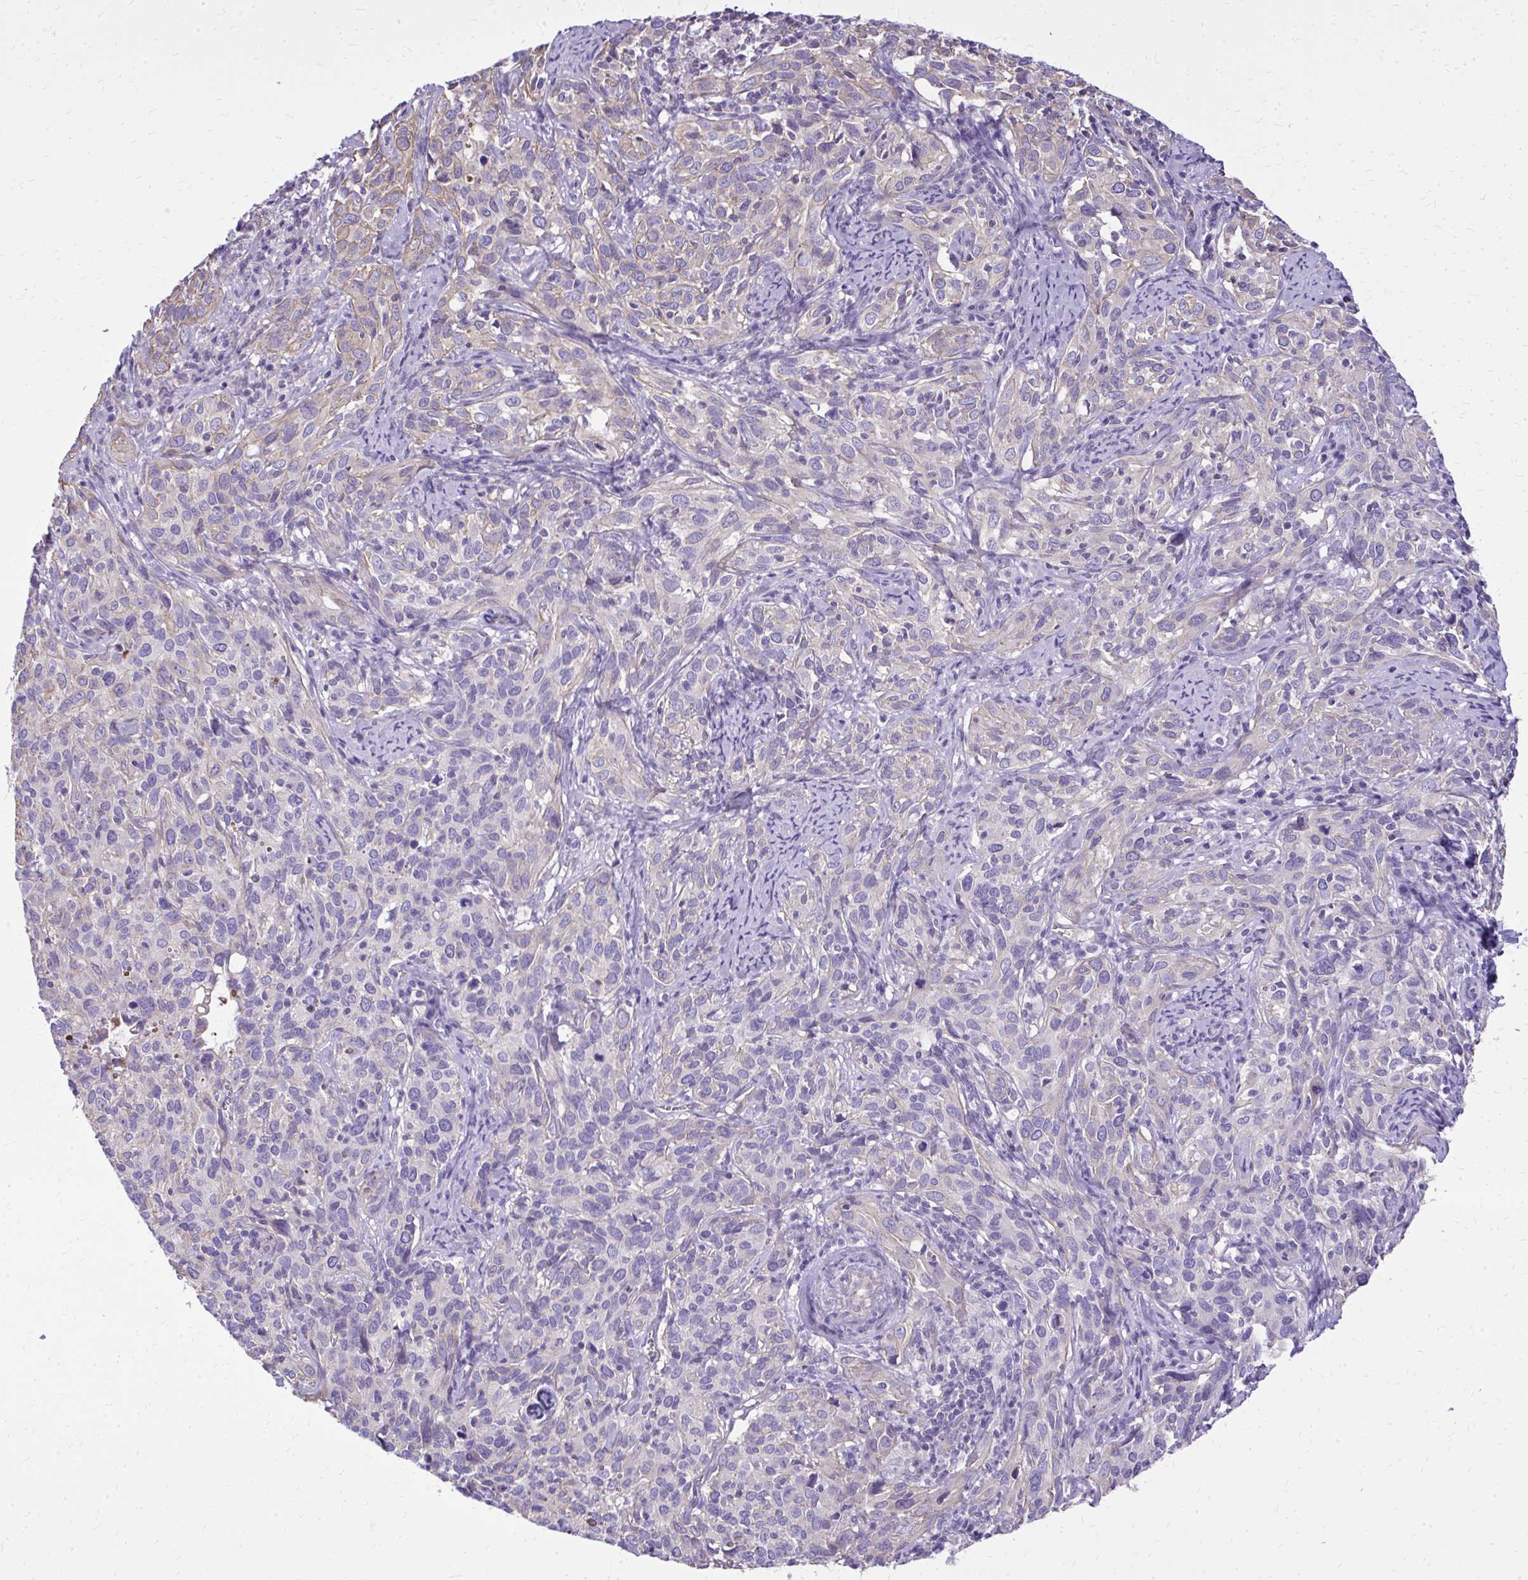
{"staining": {"intensity": "negative", "quantity": "none", "location": "none"}, "tissue": "cervical cancer", "cell_type": "Tumor cells", "image_type": "cancer", "snomed": [{"axis": "morphology", "description": "Squamous cell carcinoma, NOS"}, {"axis": "topography", "description": "Cervix"}], "caption": "The photomicrograph demonstrates no significant staining in tumor cells of cervical squamous cell carcinoma.", "gene": "RUNDC3B", "patient": {"sex": "female", "age": 51}}